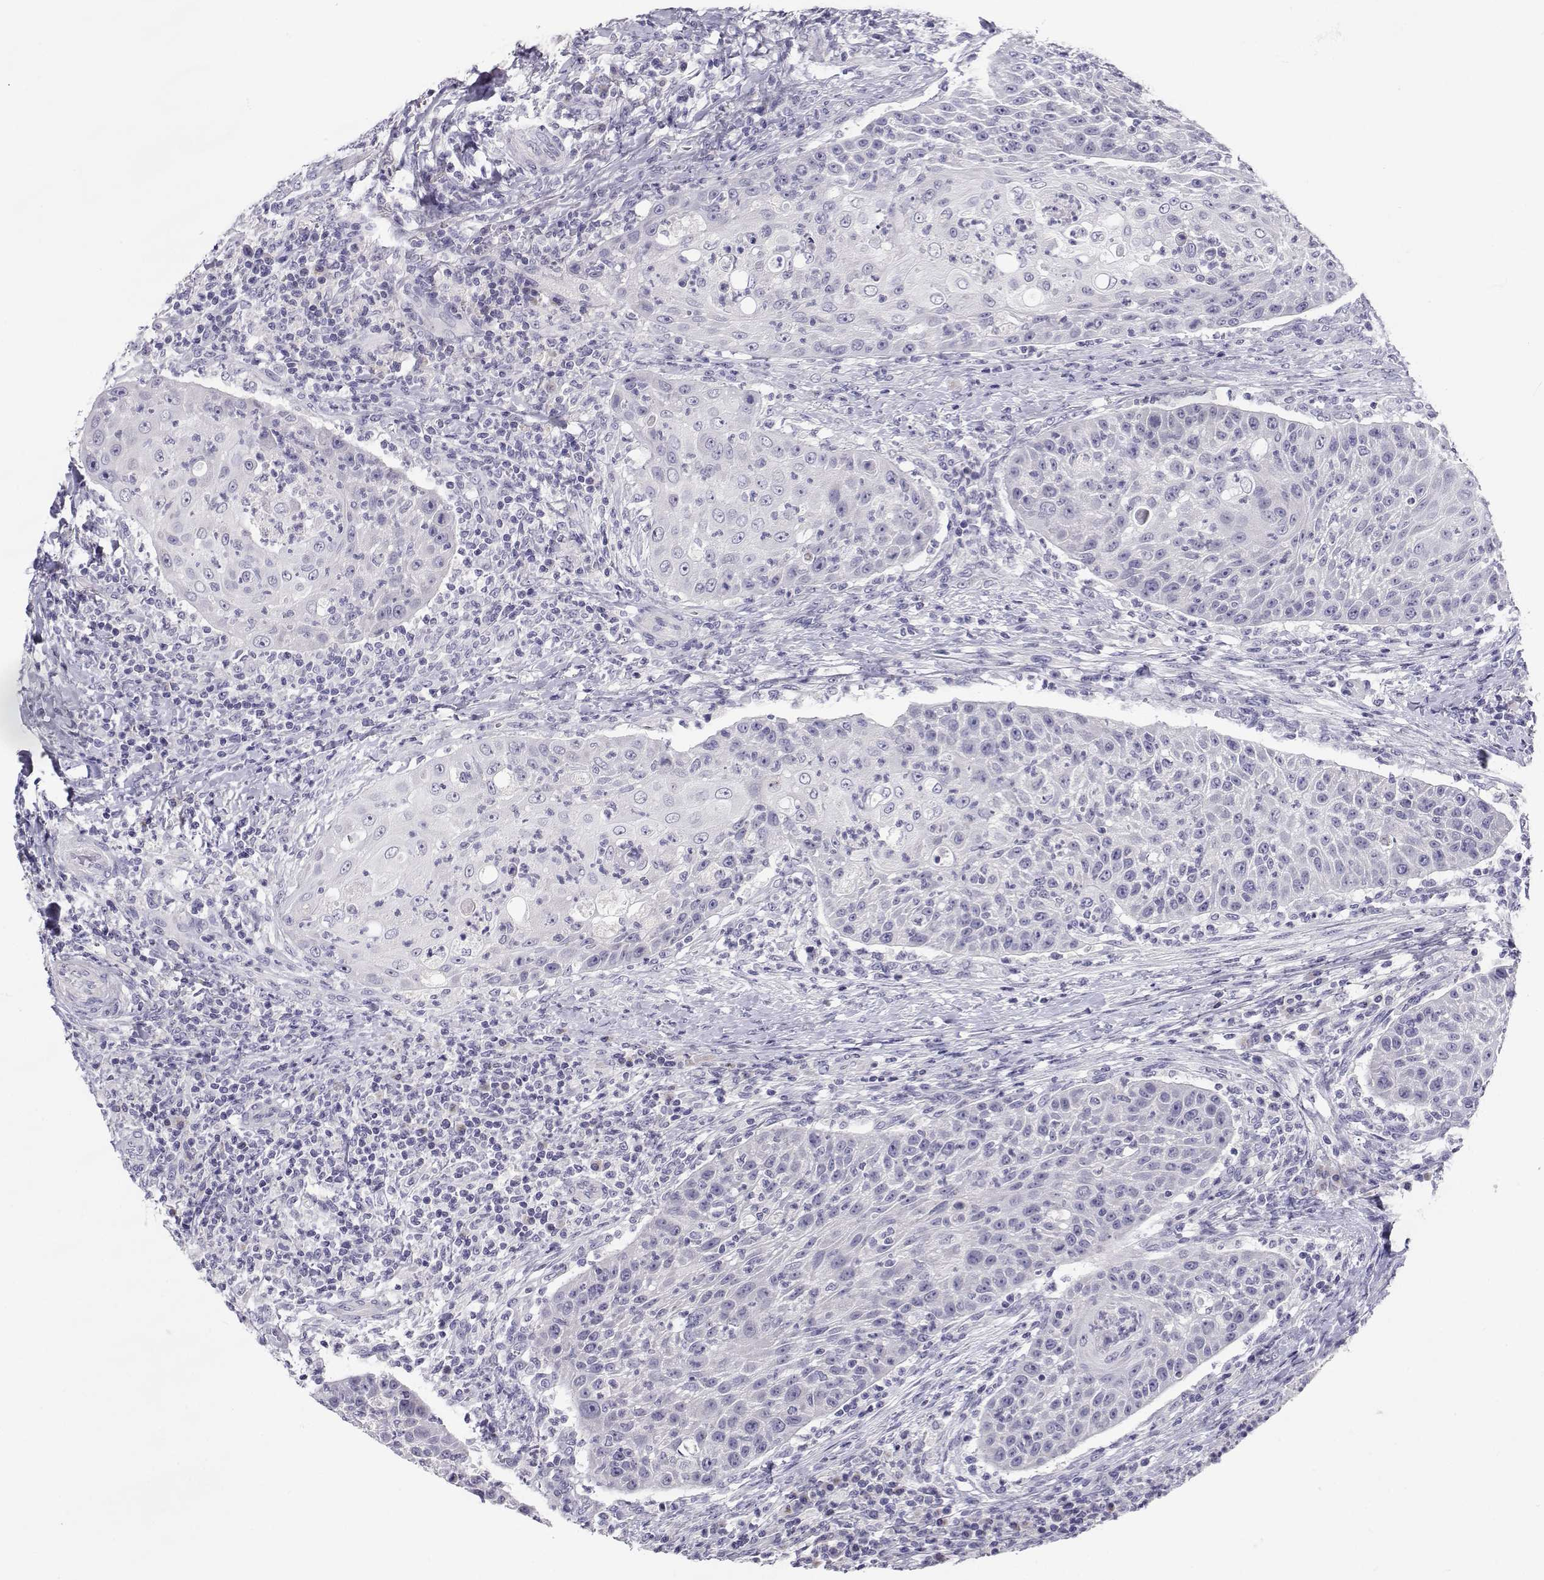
{"staining": {"intensity": "negative", "quantity": "none", "location": "none"}, "tissue": "head and neck cancer", "cell_type": "Tumor cells", "image_type": "cancer", "snomed": [{"axis": "morphology", "description": "Squamous cell carcinoma, NOS"}, {"axis": "topography", "description": "Head-Neck"}], "caption": "Human squamous cell carcinoma (head and neck) stained for a protein using immunohistochemistry shows no expression in tumor cells.", "gene": "SLC6A3", "patient": {"sex": "male", "age": 69}}